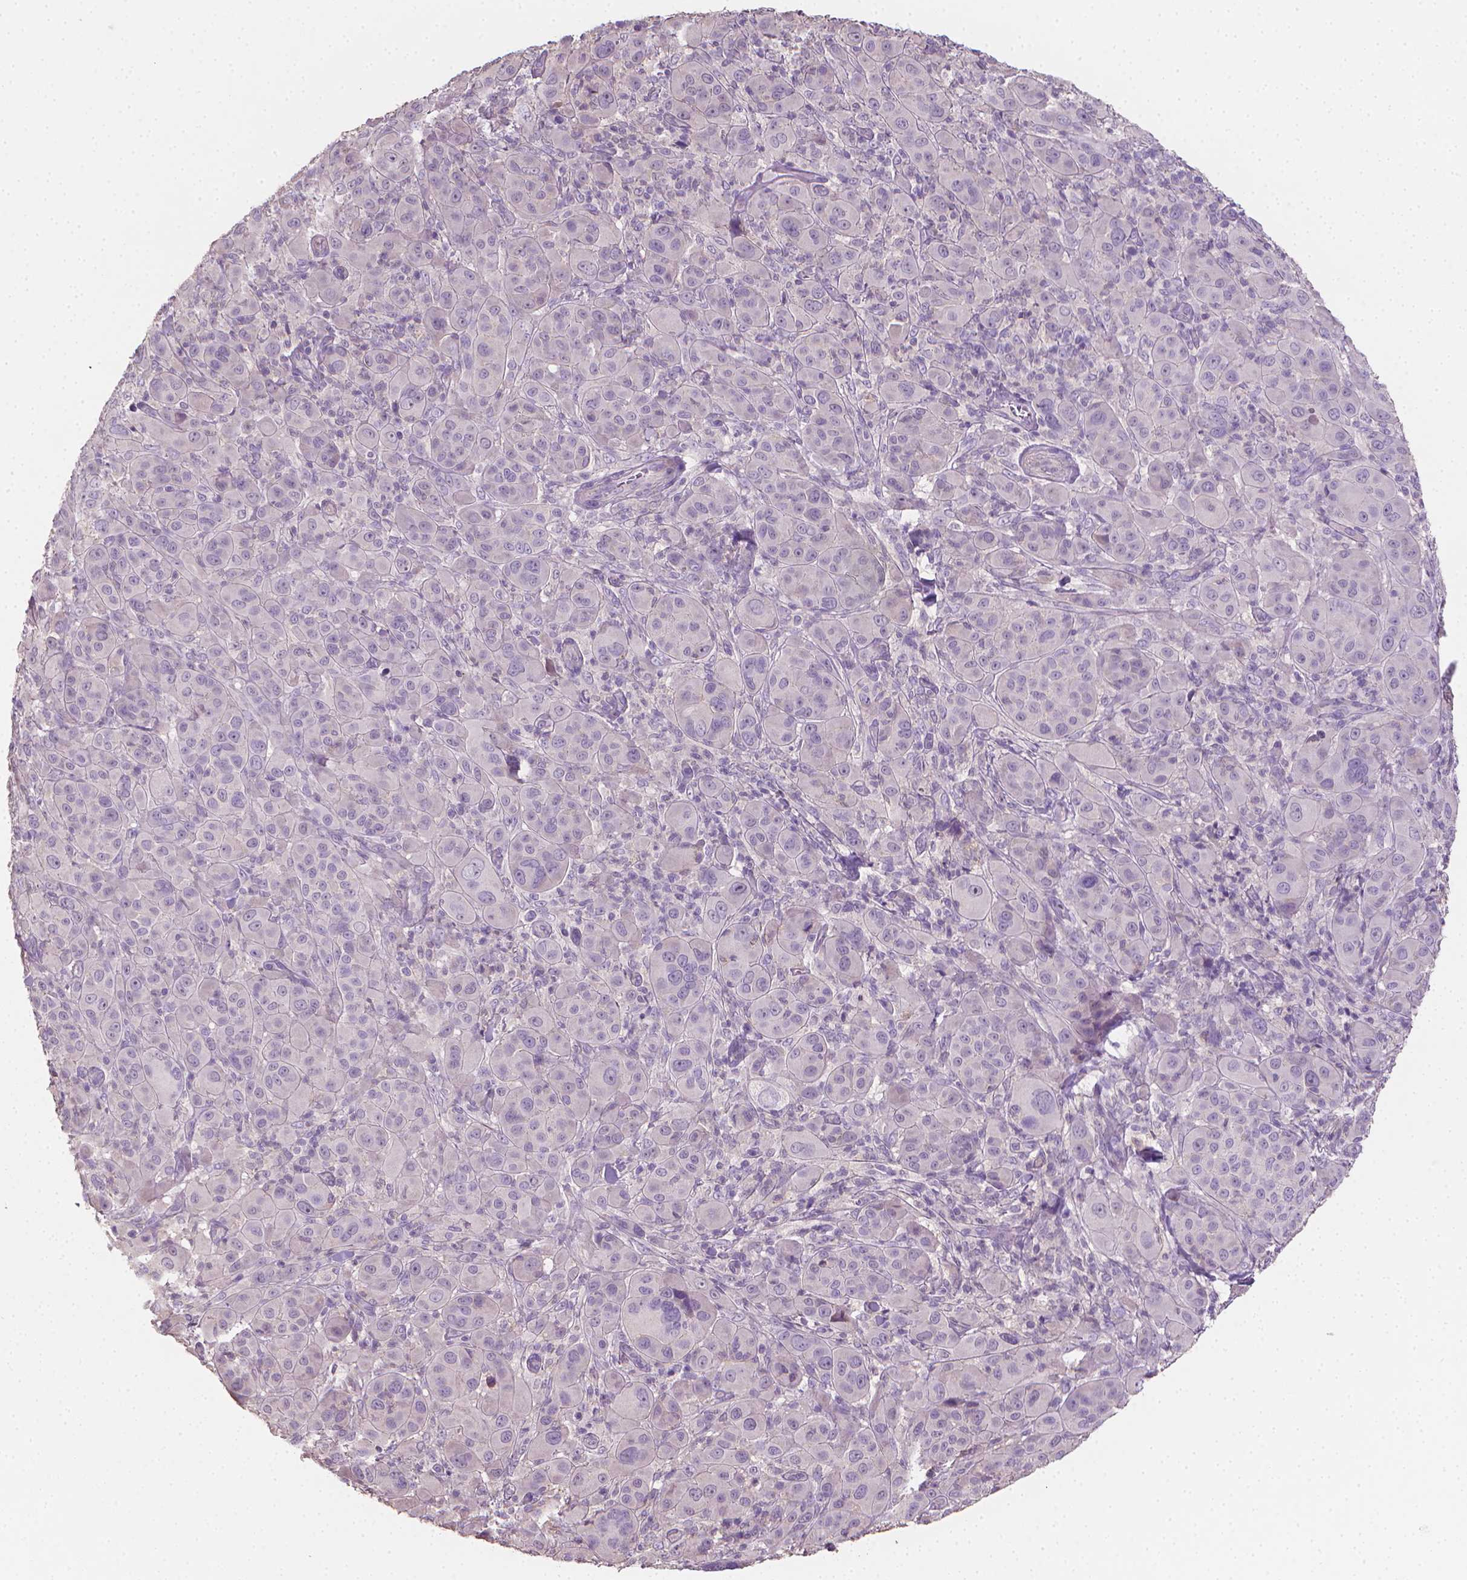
{"staining": {"intensity": "negative", "quantity": "none", "location": "none"}, "tissue": "melanoma", "cell_type": "Tumor cells", "image_type": "cancer", "snomed": [{"axis": "morphology", "description": "Malignant melanoma, NOS"}, {"axis": "topography", "description": "Skin"}], "caption": "Human melanoma stained for a protein using immunohistochemistry shows no positivity in tumor cells.", "gene": "CATIP", "patient": {"sex": "female", "age": 87}}